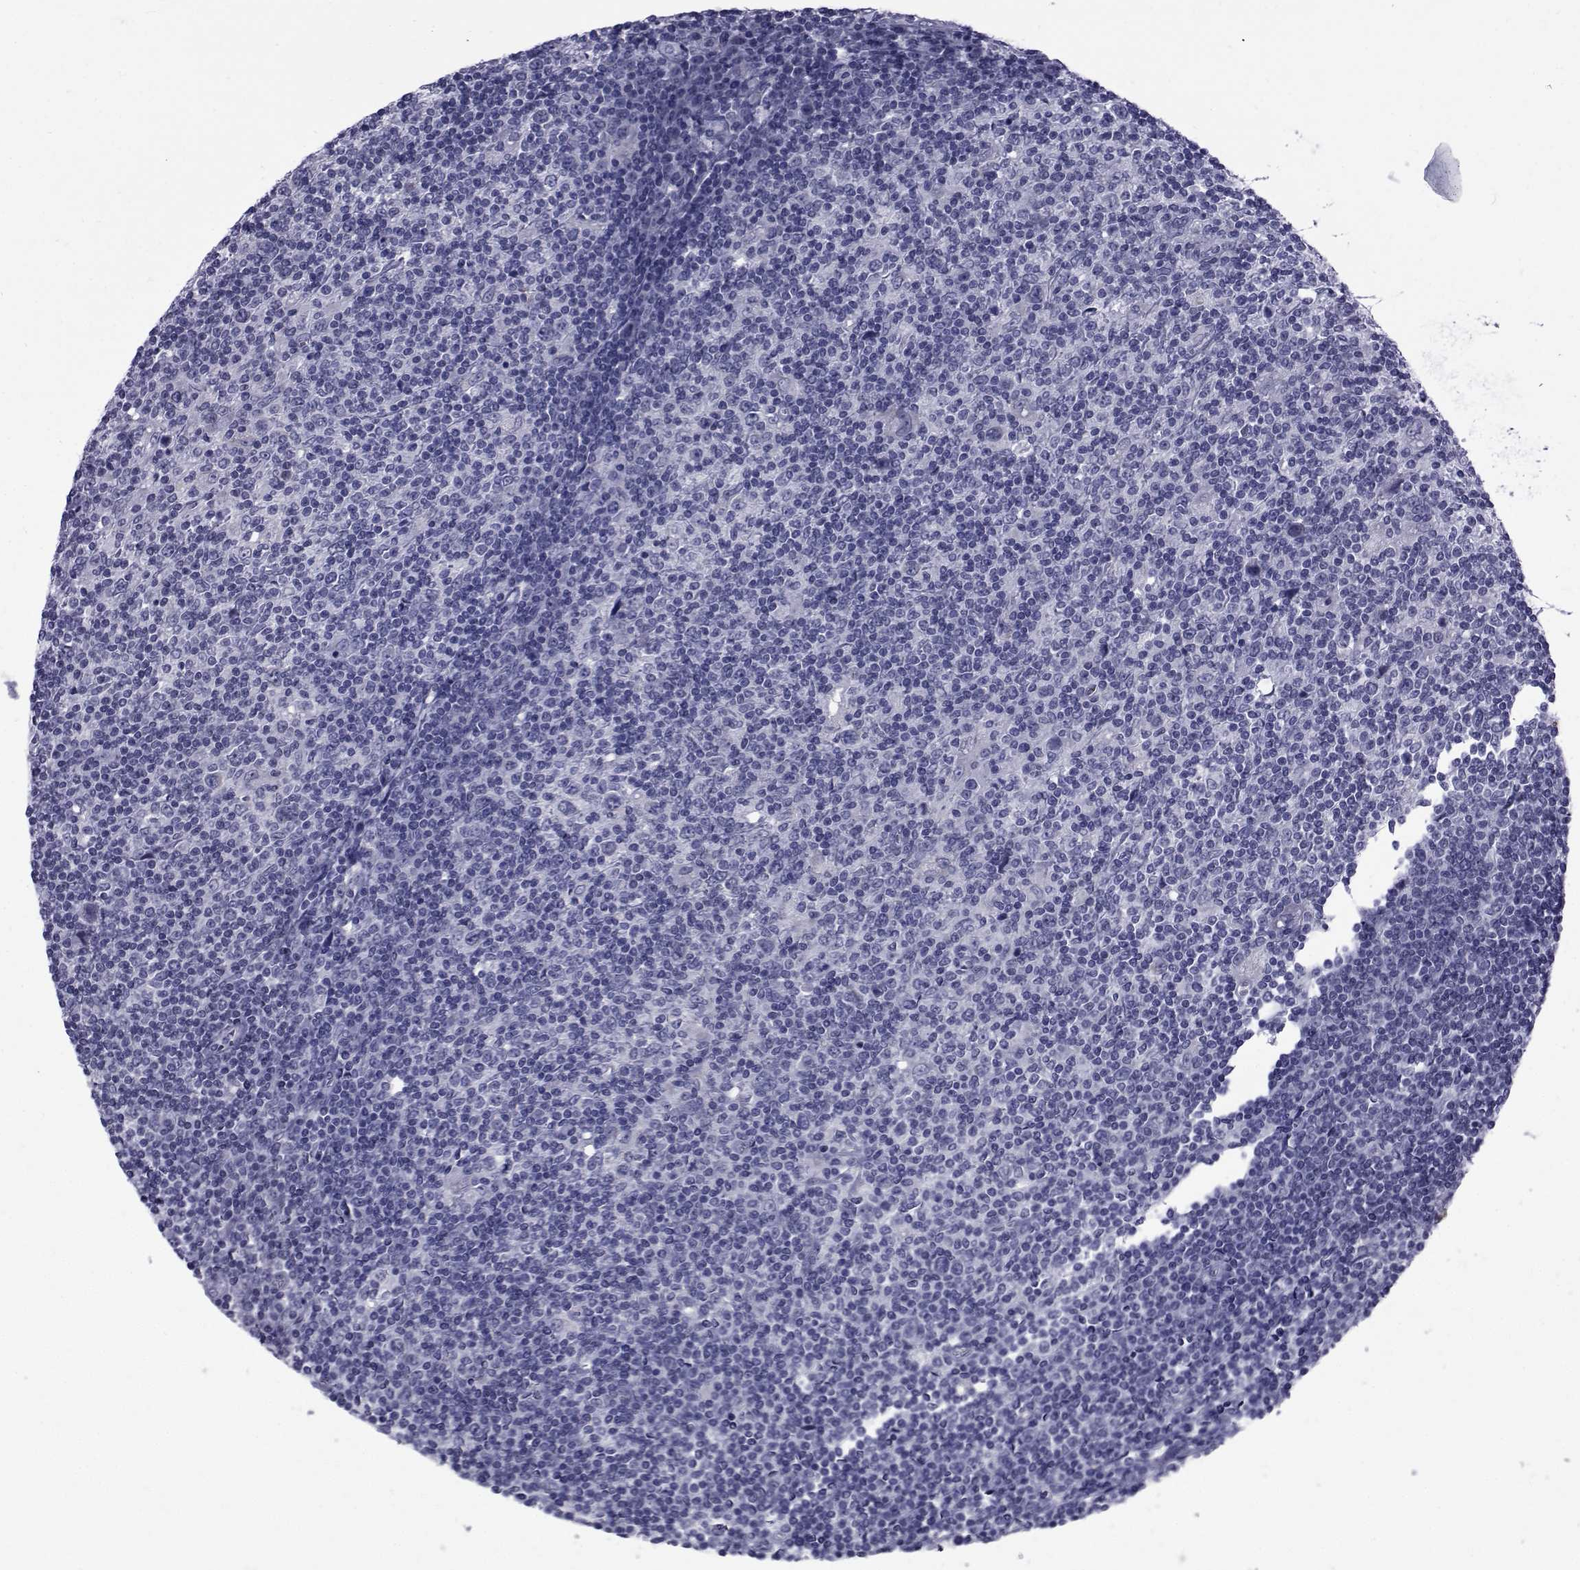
{"staining": {"intensity": "negative", "quantity": "none", "location": "none"}, "tissue": "lymphoma", "cell_type": "Tumor cells", "image_type": "cancer", "snomed": [{"axis": "morphology", "description": "Hodgkin's disease, NOS"}, {"axis": "topography", "description": "Lymph node"}], "caption": "This micrograph is of Hodgkin's disease stained with immunohistochemistry to label a protein in brown with the nuclei are counter-stained blue. There is no staining in tumor cells.", "gene": "GKAP1", "patient": {"sex": "male", "age": 40}}